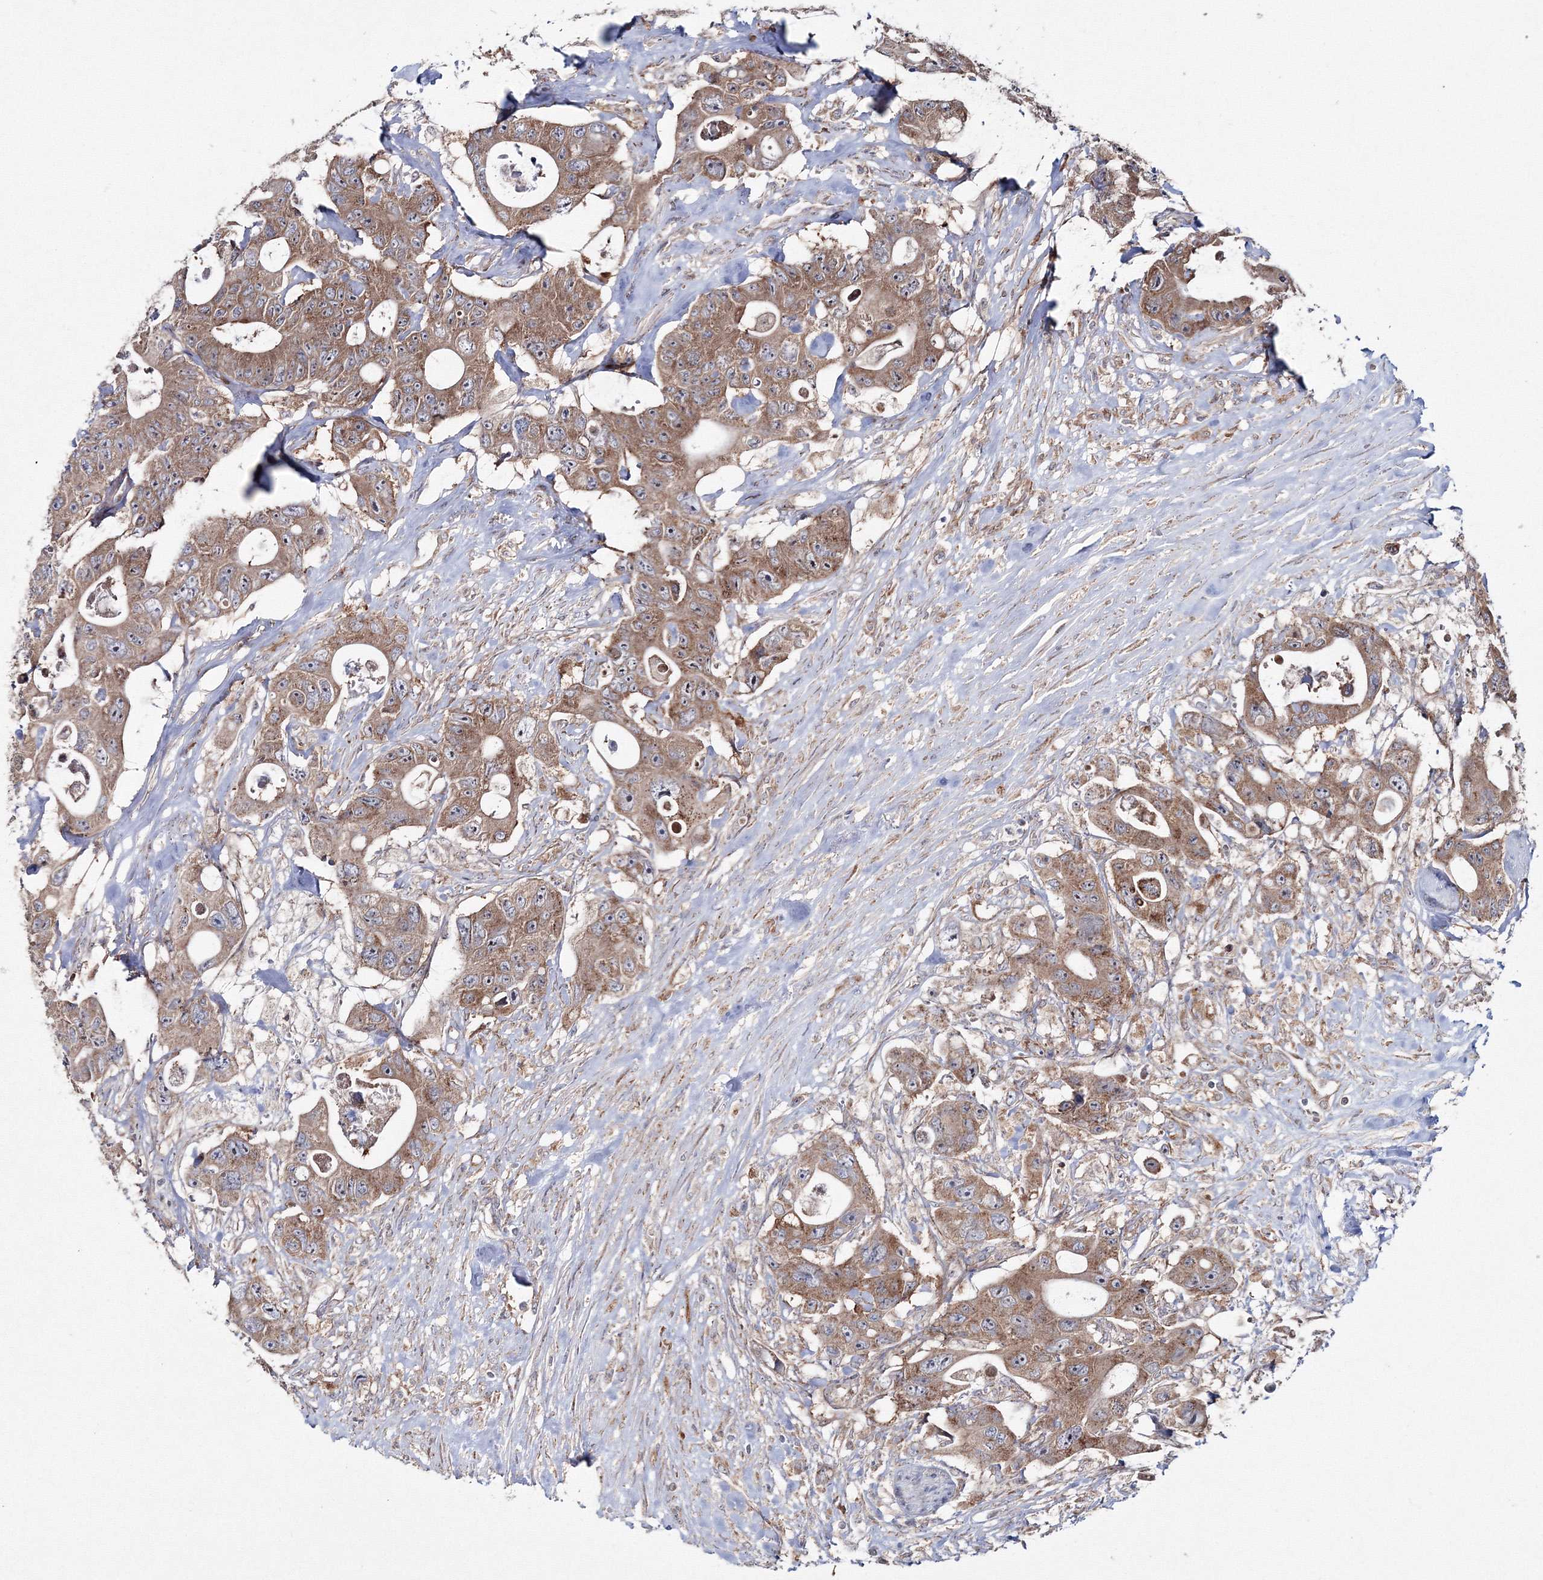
{"staining": {"intensity": "moderate", "quantity": ">75%", "location": "cytoplasmic/membranous"}, "tissue": "colorectal cancer", "cell_type": "Tumor cells", "image_type": "cancer", "snomed": [{"axis": "morphology", "description": "Adenocarcinoma, NOS"}, {"axis": "topography", "description": "Colon"}], "caption": "Immunohistochemical staining of colorectal cancer reveals medium levels of moderate cytoplasmic/membranous protein expression in about >75% of tumor cells. Nuclei are stained in blue.", "gene": "PEX13", "patient": {"sex": "female", "age": 46}}